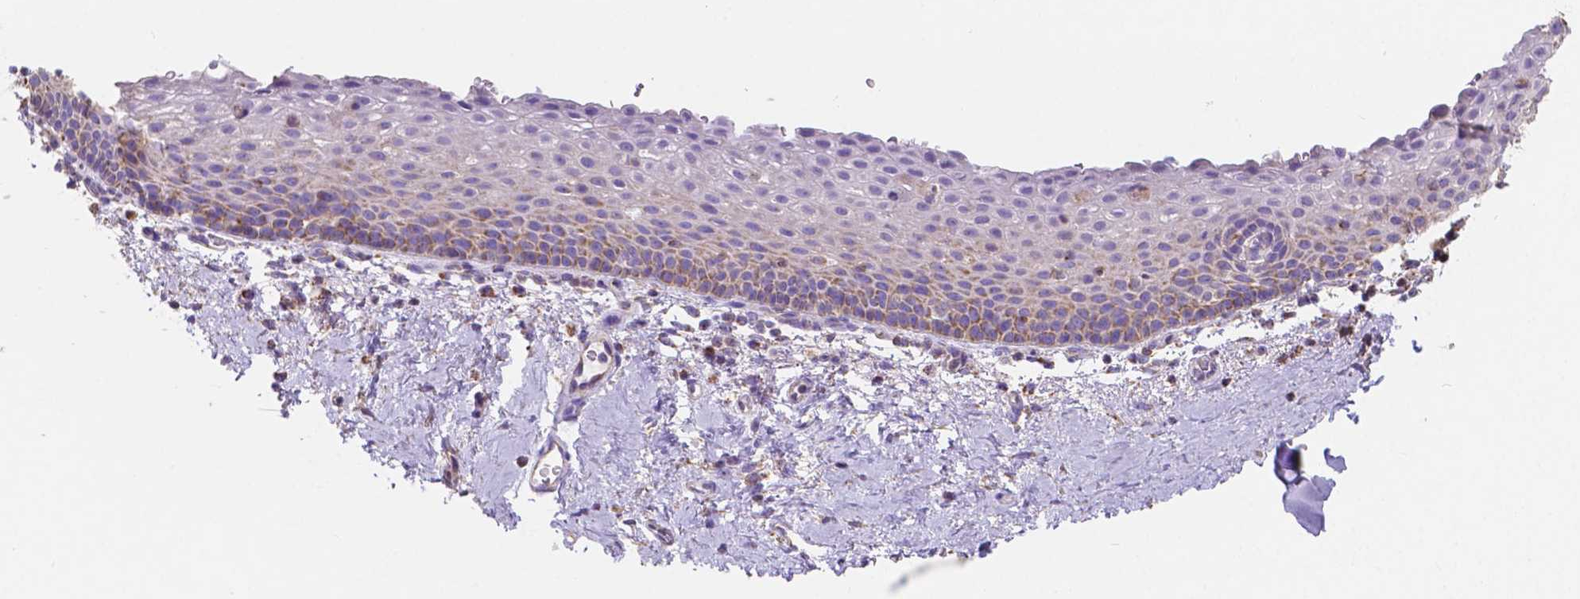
{"staining": {"intensity": "weak", "quantity": "<25%", "location": "cytoplasmic/membranous"}, "tissue": "vagina", "cell_type": "Squamous epithelial cells", "image_type": "normal", "snomed": [{"axis": "morphology", "description": "Normal tissue, NOS"}, {"axis": "topography", "description": "Vagina"}], "caption": "Immunohistochemistry (IHC) micrograph of unremarkable human vagina stained for a protein (brown), which exhibits no expression in squamous epithelial cells. The staining is performed using DAB (3,3'-diaminobenzidine) brown chromogen with nuclei counter-stained in using hematoxylin.", "gene": "SGTB", "patient": {"sex": "female", "age": 61}}